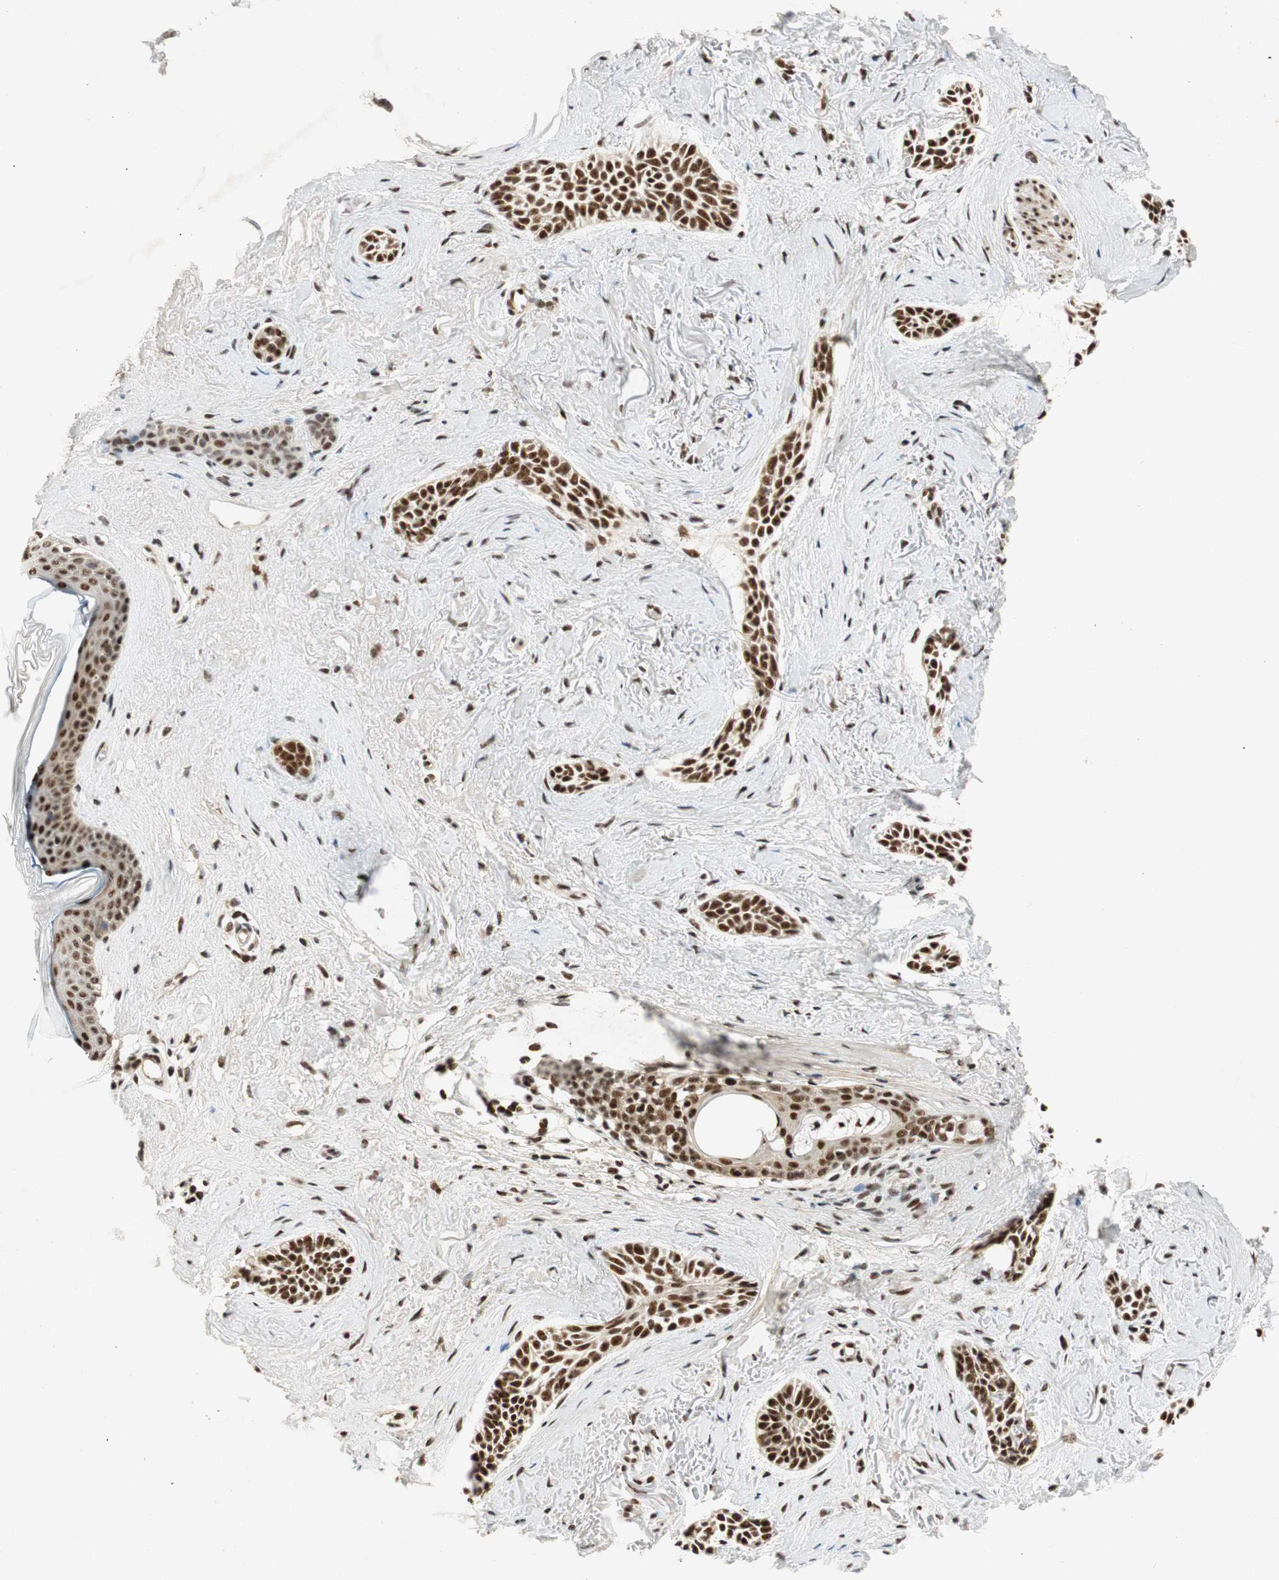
{"staining": {"intensity": "strong", "quantity": ">75%", "location": "nuclear"}, "tissue": "skin cancer", "cell_type": "Tumor cells", "image_type": "cancer", "snomed": [{"axis": "morphology", "description": "Normal tissue, NOS"}, {"axis": "morphology", "description": "Basal cell carcinoma"}, {"axis": "topography", "description": "Skin"}], "caption": "Skin basal cell carcinoma stained for a protein (brown) demonstrates strong nuclear positive expression in approximately >75% of tumor cells.", "gene": "NCBP3", "patient": {"sex": "female", "age": 84}}